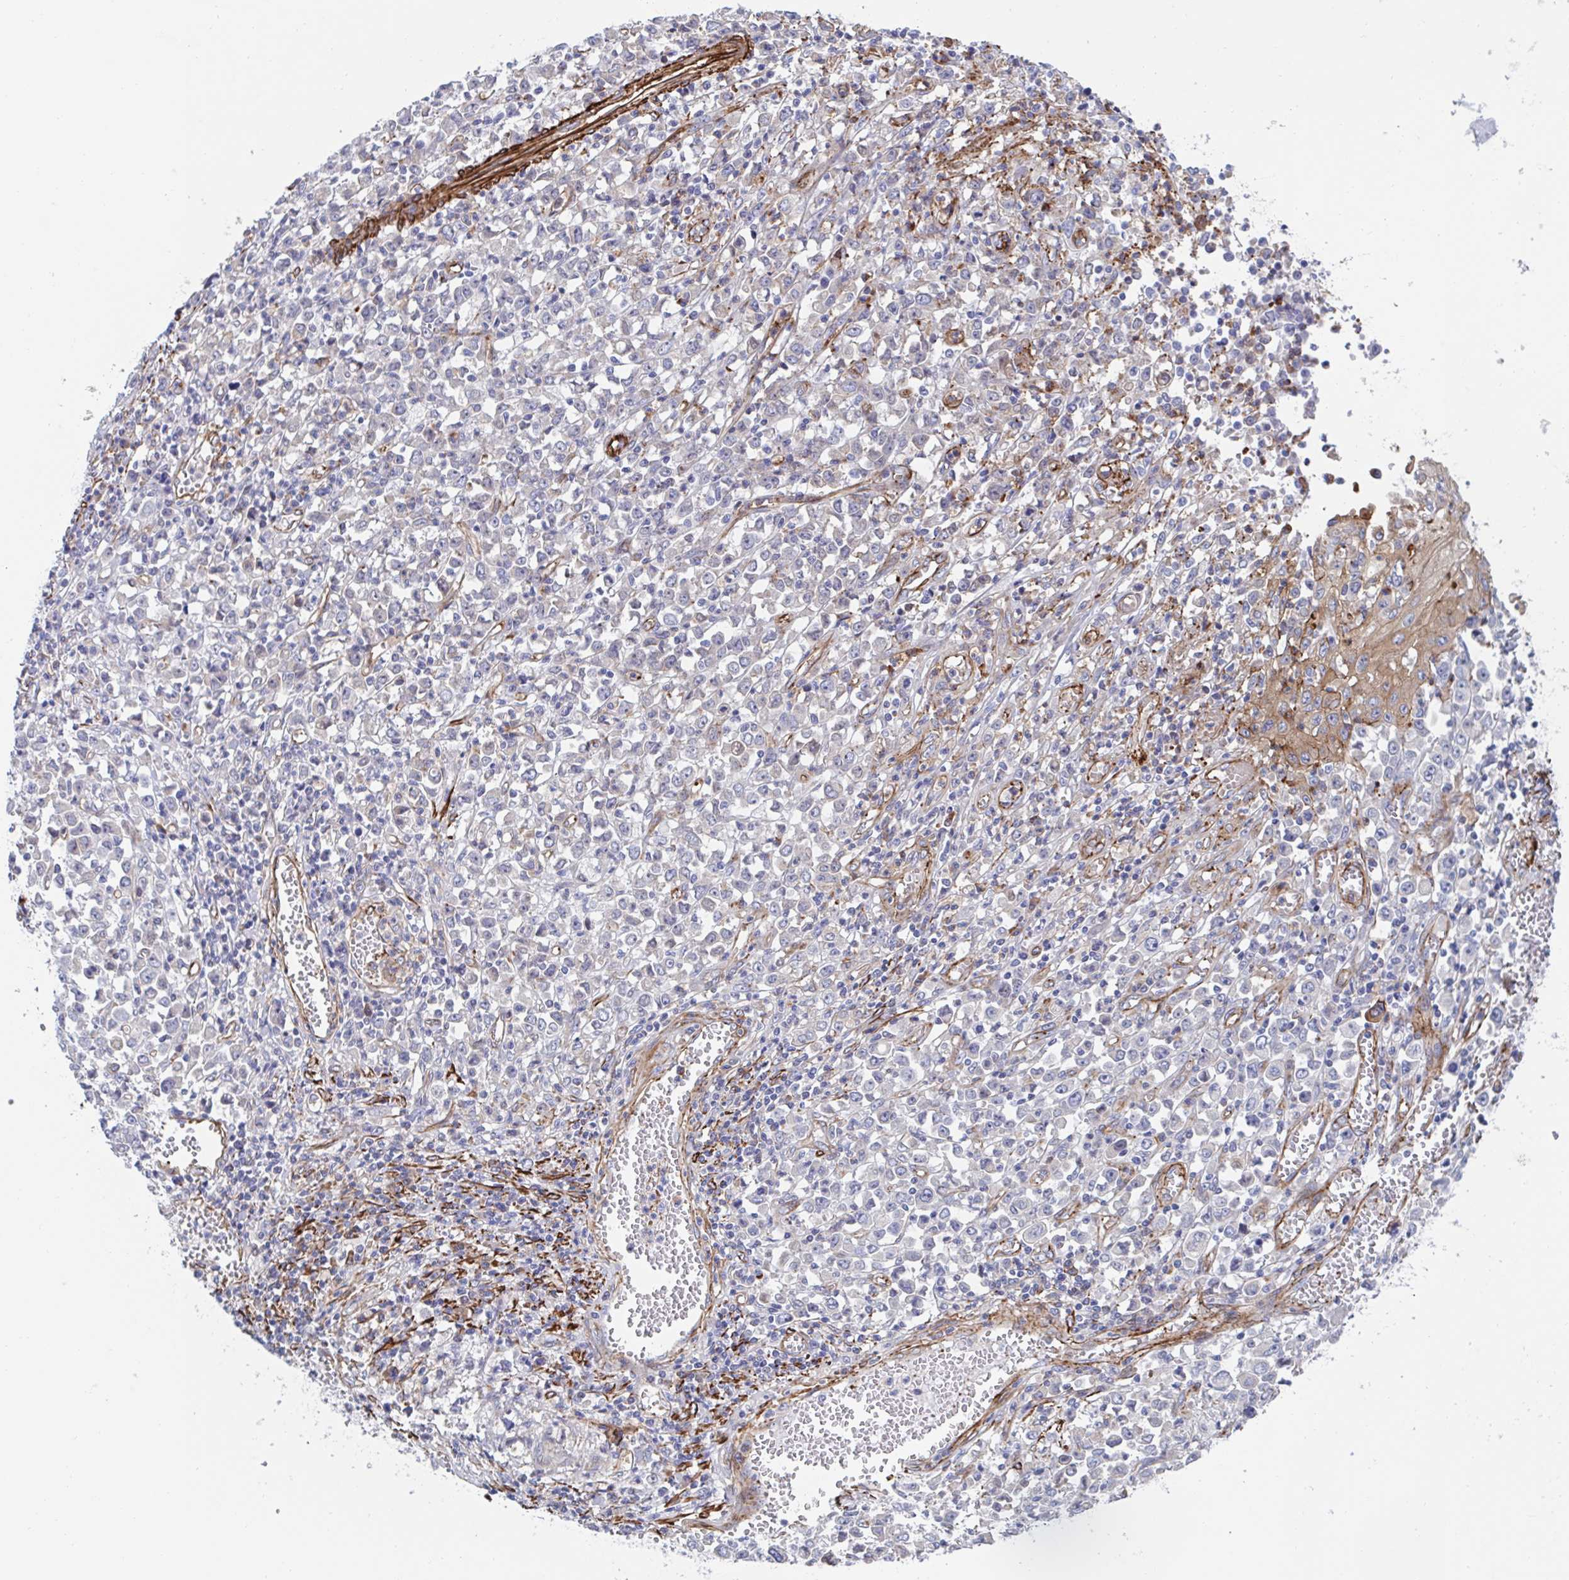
{"staining": {"intensity": "negative", "quantity": "none", "location": "none"}, "tissue": "stomach cancer", "cell_type": "Tumor cells", "image_type": "cancer", "snomed": [{"axis": "morphology", "description": "Adenocarcinoma, NOS"}, {"axis": "topography", "description": "Stomach, upper"}], "caption": "This histopathology image is of adenocarcinoma (stomach) stained with IHC to label a protein in brown with the nuclei are counter-stained blue. There is no staining in tumor cells.", "gene": "KLC3", "patient": {"sex": "male", "age": 70}}